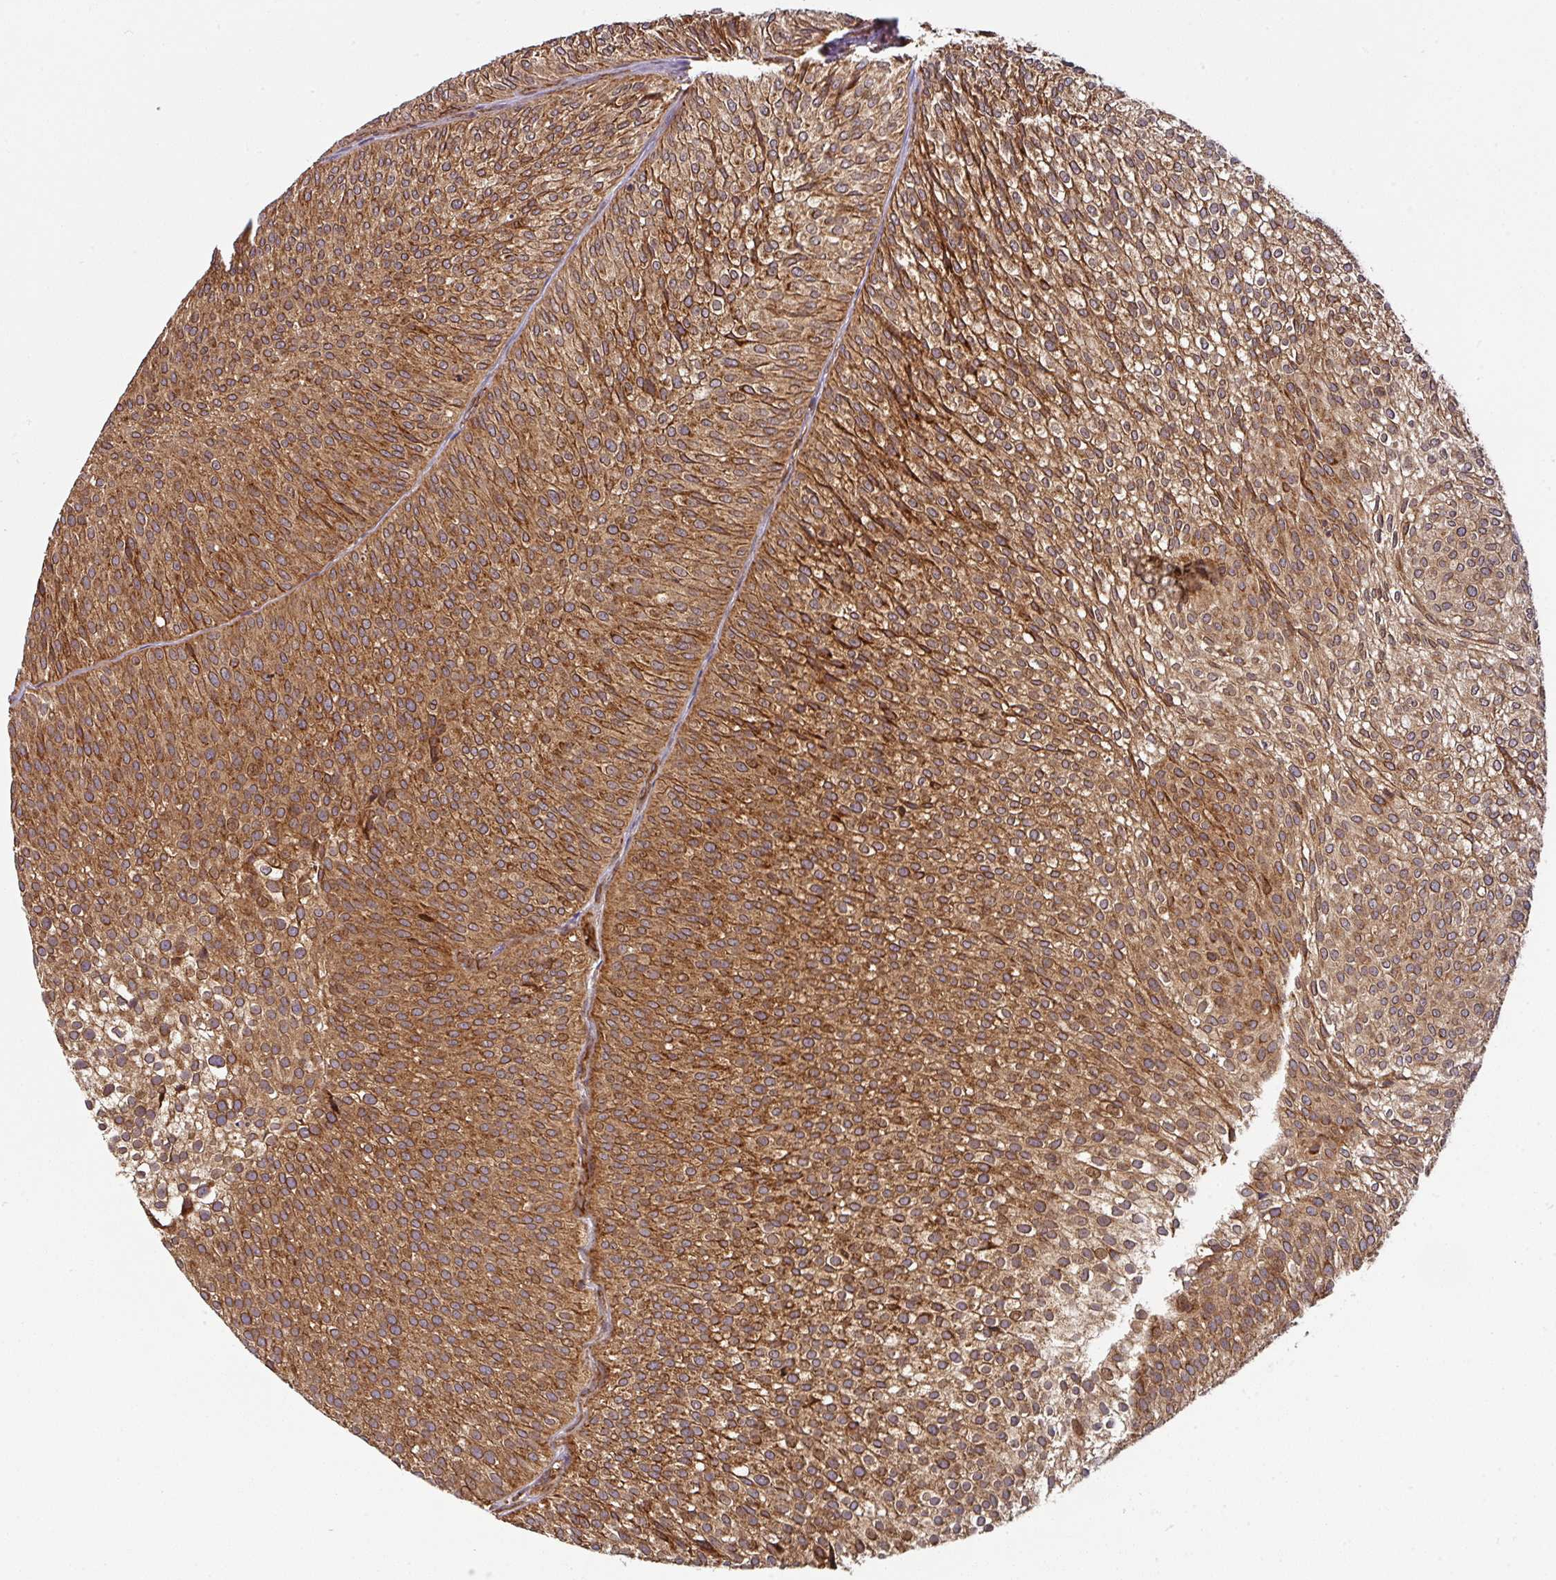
{"staining": {"intensity": "strong", "quantity": ">75%", "location": "cytoplasmic/membranous"}, "tissue": "urothelial cancer", "cell_type": "Tumor cells", "image_type": "cancer", "snomed": [{"axis": "morphology", "description": "Urothelial carcinoma, Low grade"}, {"axis": "topography", "description": "Urinary bladder"}], "caption": "Immunohistochemical staining of low-grade urothelial carcinoma reveals strong cytoplasmic/membranous protein staining in about >75% of tumor cells.", "gene": "TRAP1", "patient": {"sex": "male", "age": 91}}